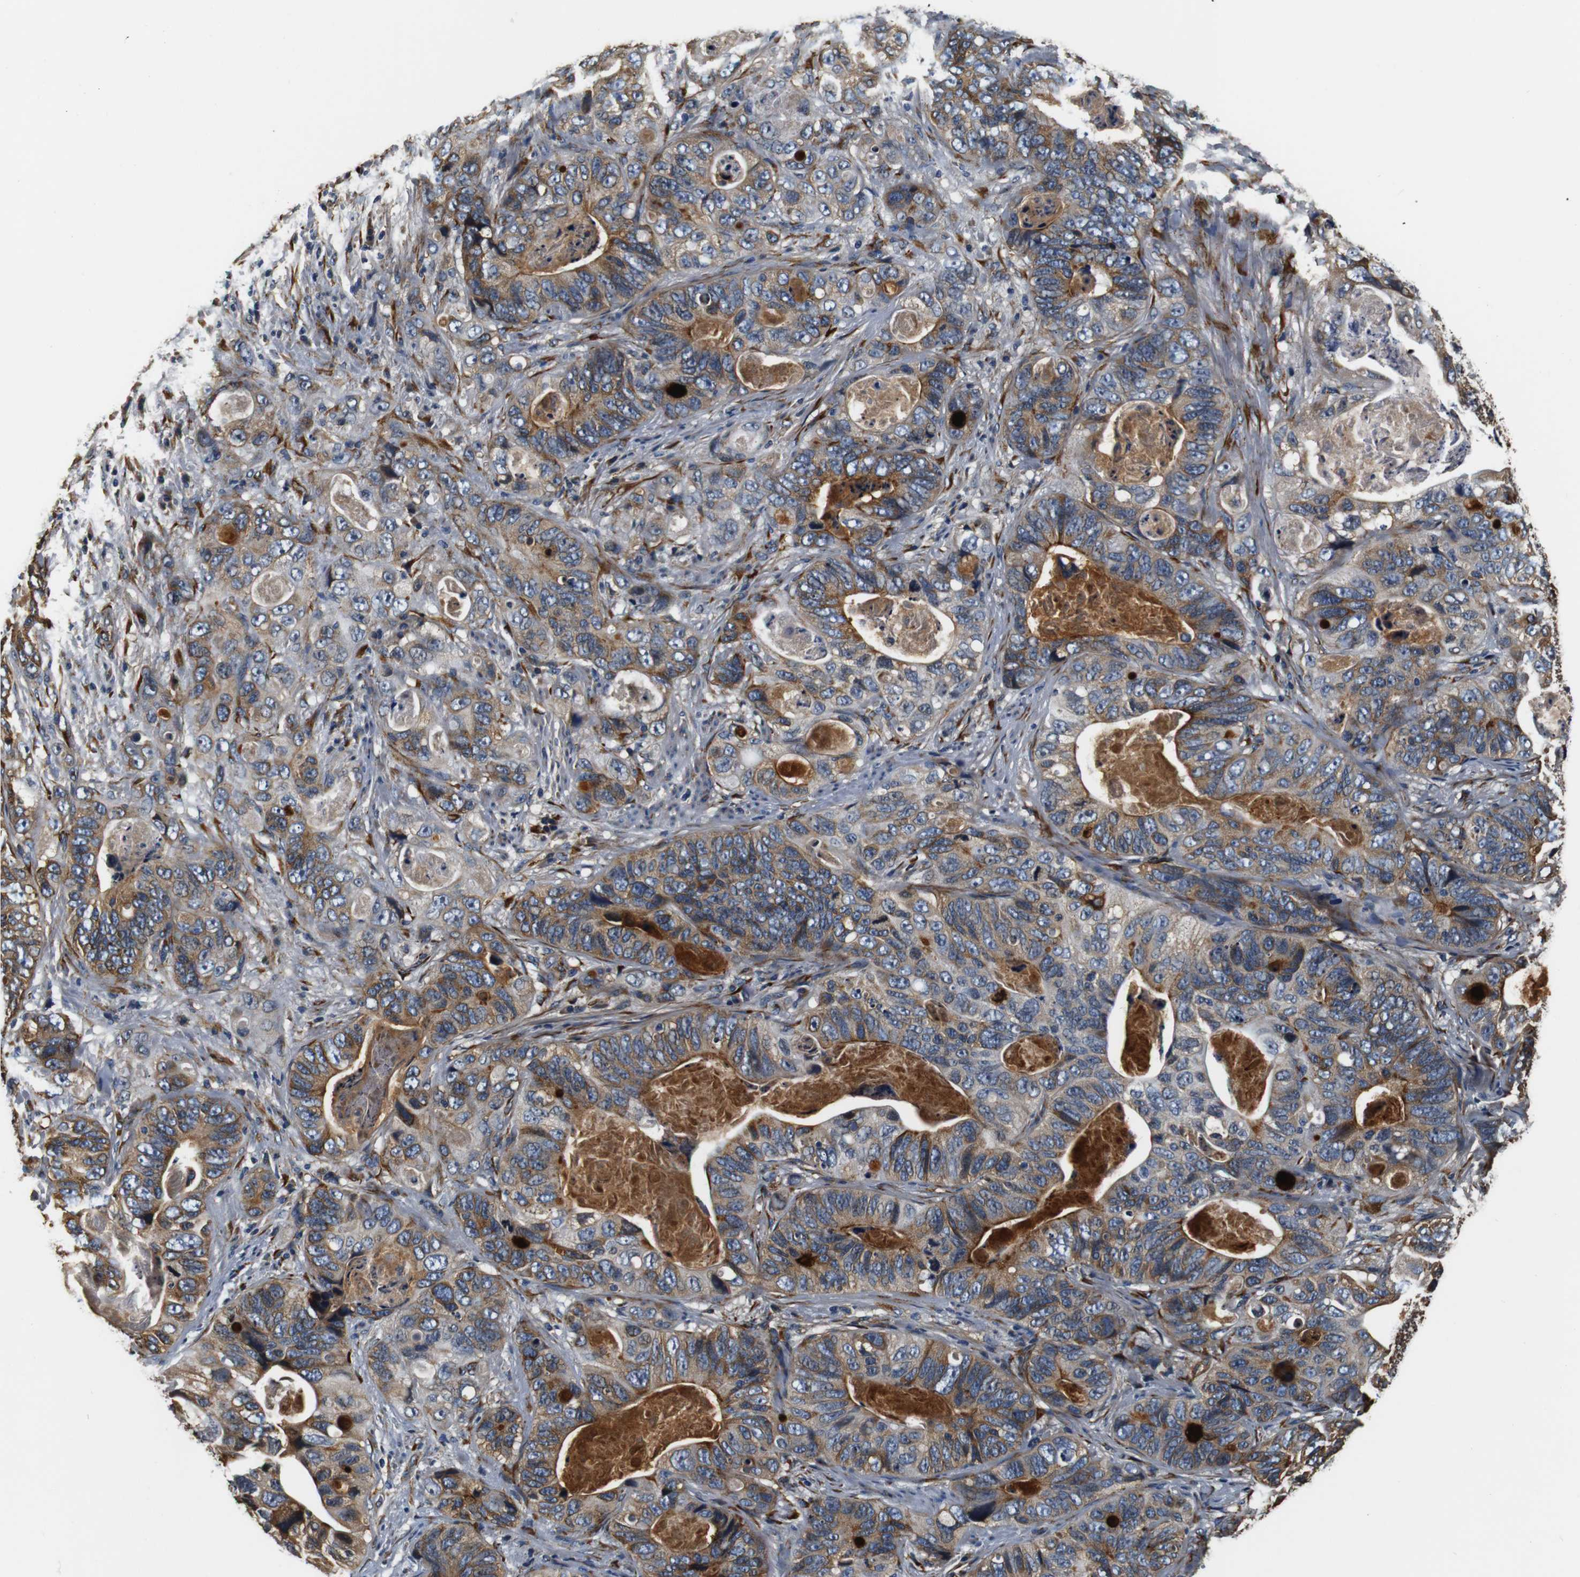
{"staining": {"intensity": "moderate", "quantity": ">75%", "location": "cytoplasmic/membranous"}, "tissue": "stomach cancer", "cell_type": "Tumor cells", "image_type": "cancer", "snomed": [{"axis": "morphology", "description": "Adenocarcinoma, NOS"}, {"axis": "topography", "description": "Stomach"}], "caption": "The photomicrograph reveals immunohistochemical staining of stomach cancer (adenocarcinoma). There is moderate cytoplasmic/membranous positivity is appreciated in approximately >75% of tumor cells.", "gene": "COL1A1", "patient": {"sex": "female", "age": 89}}